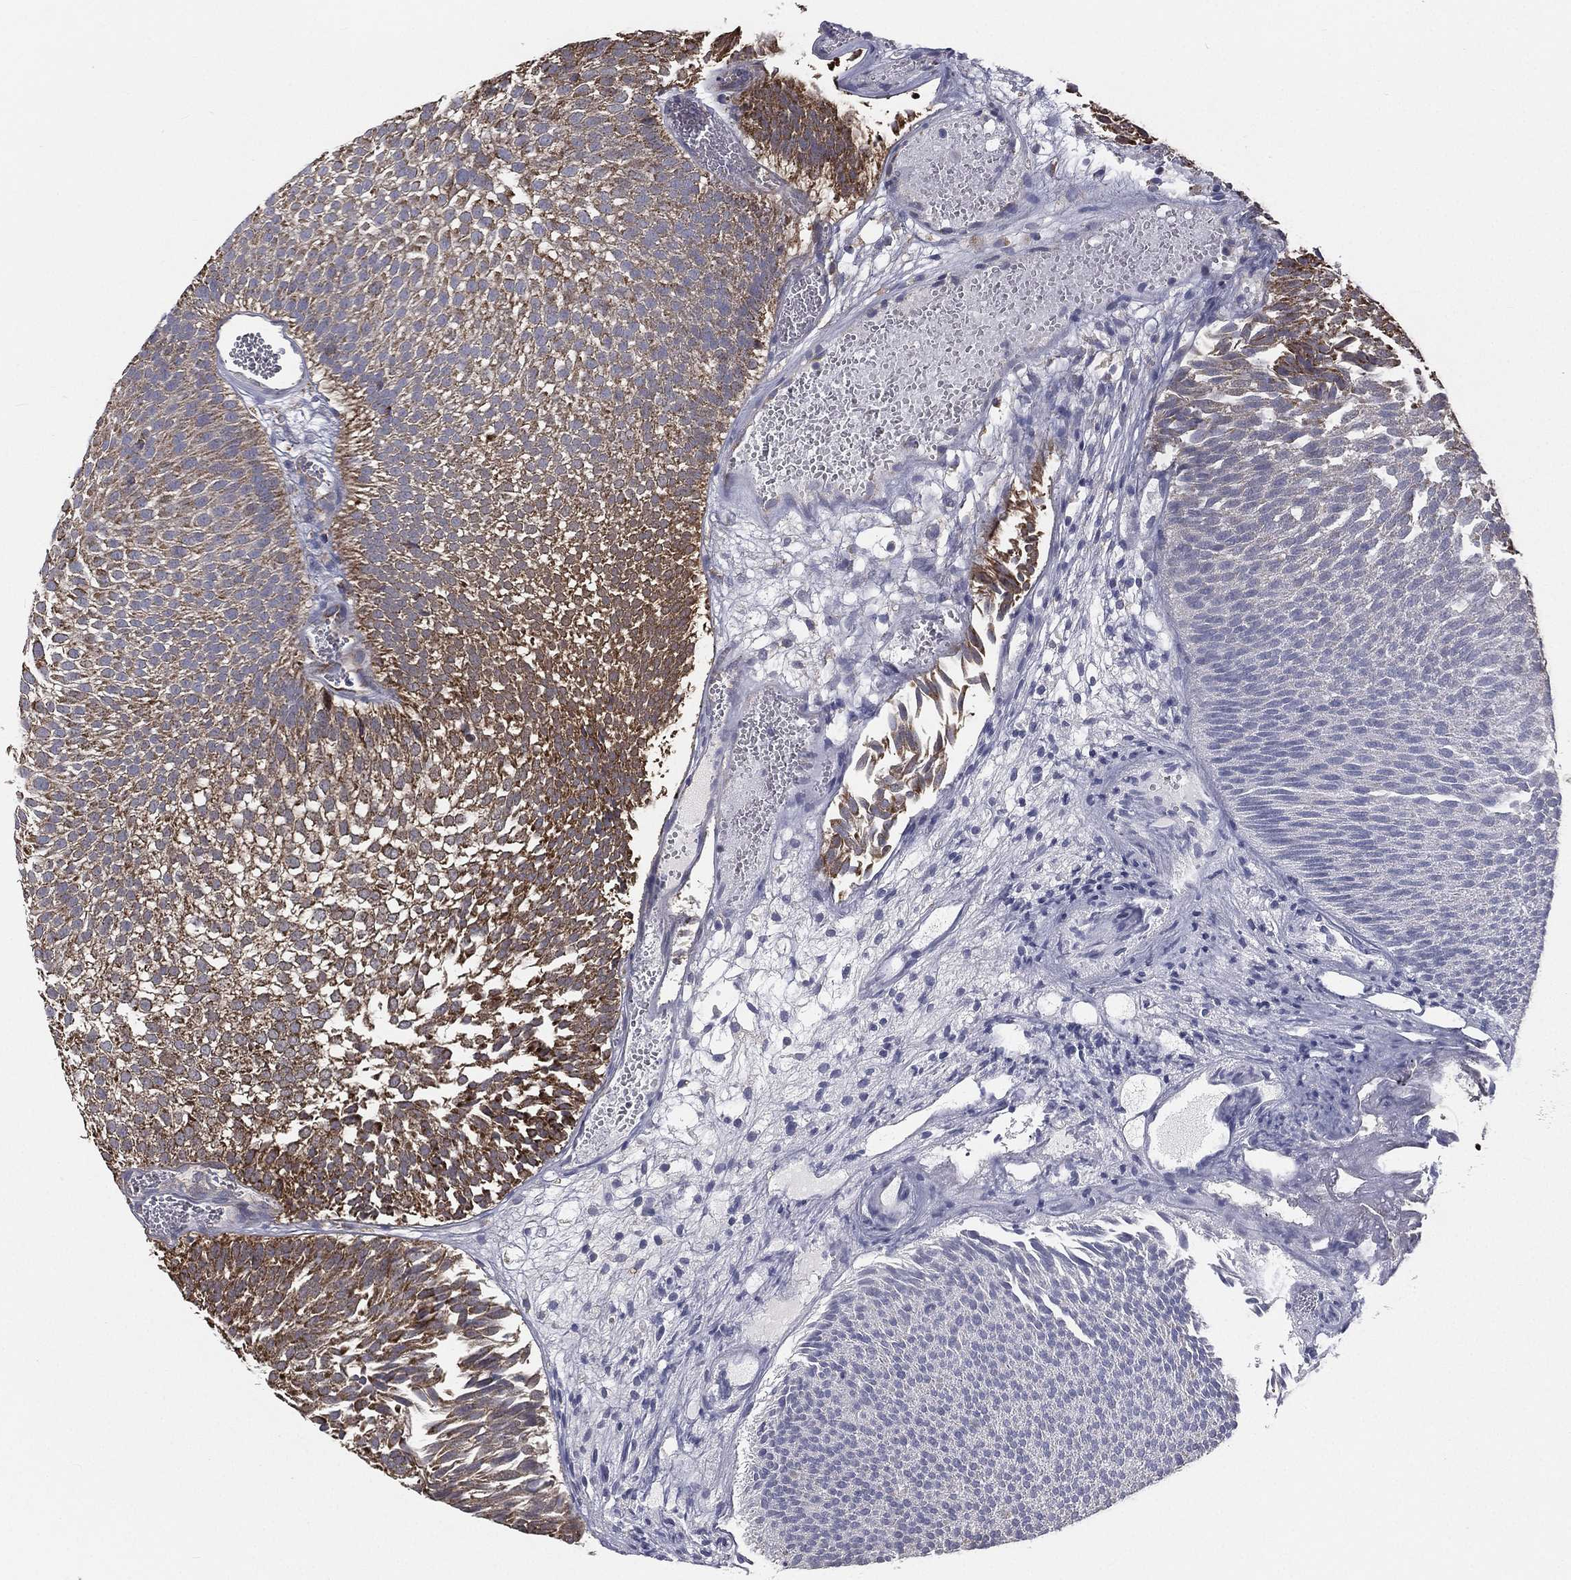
{"staining": {"intensity": "moderate", "quantity": "25%-75%", "location": "cytoplasmic/membranous"}, "tissue": "urothelial cancer", "cell_type": "Tumor cells", "image_type": "cancer", "snomed": [{"axis": "morphology", "description": "Urothelial carcinoma, Low grade"}, {"axis": "topography", "description": "Urinary bladder"}], "caption": "Immunohistochemistry image of neoplastic tissue: human urothelial cancer stained using immunohistochemistry exhibits medium levels of moderate protein expression localized specifically in the cytoplasmic/membranous of tumor cells, appearing as a cytoplasmic/membranous brown color.", "gene": "HADH", "patient": {"sex": "male", "age": 52}}